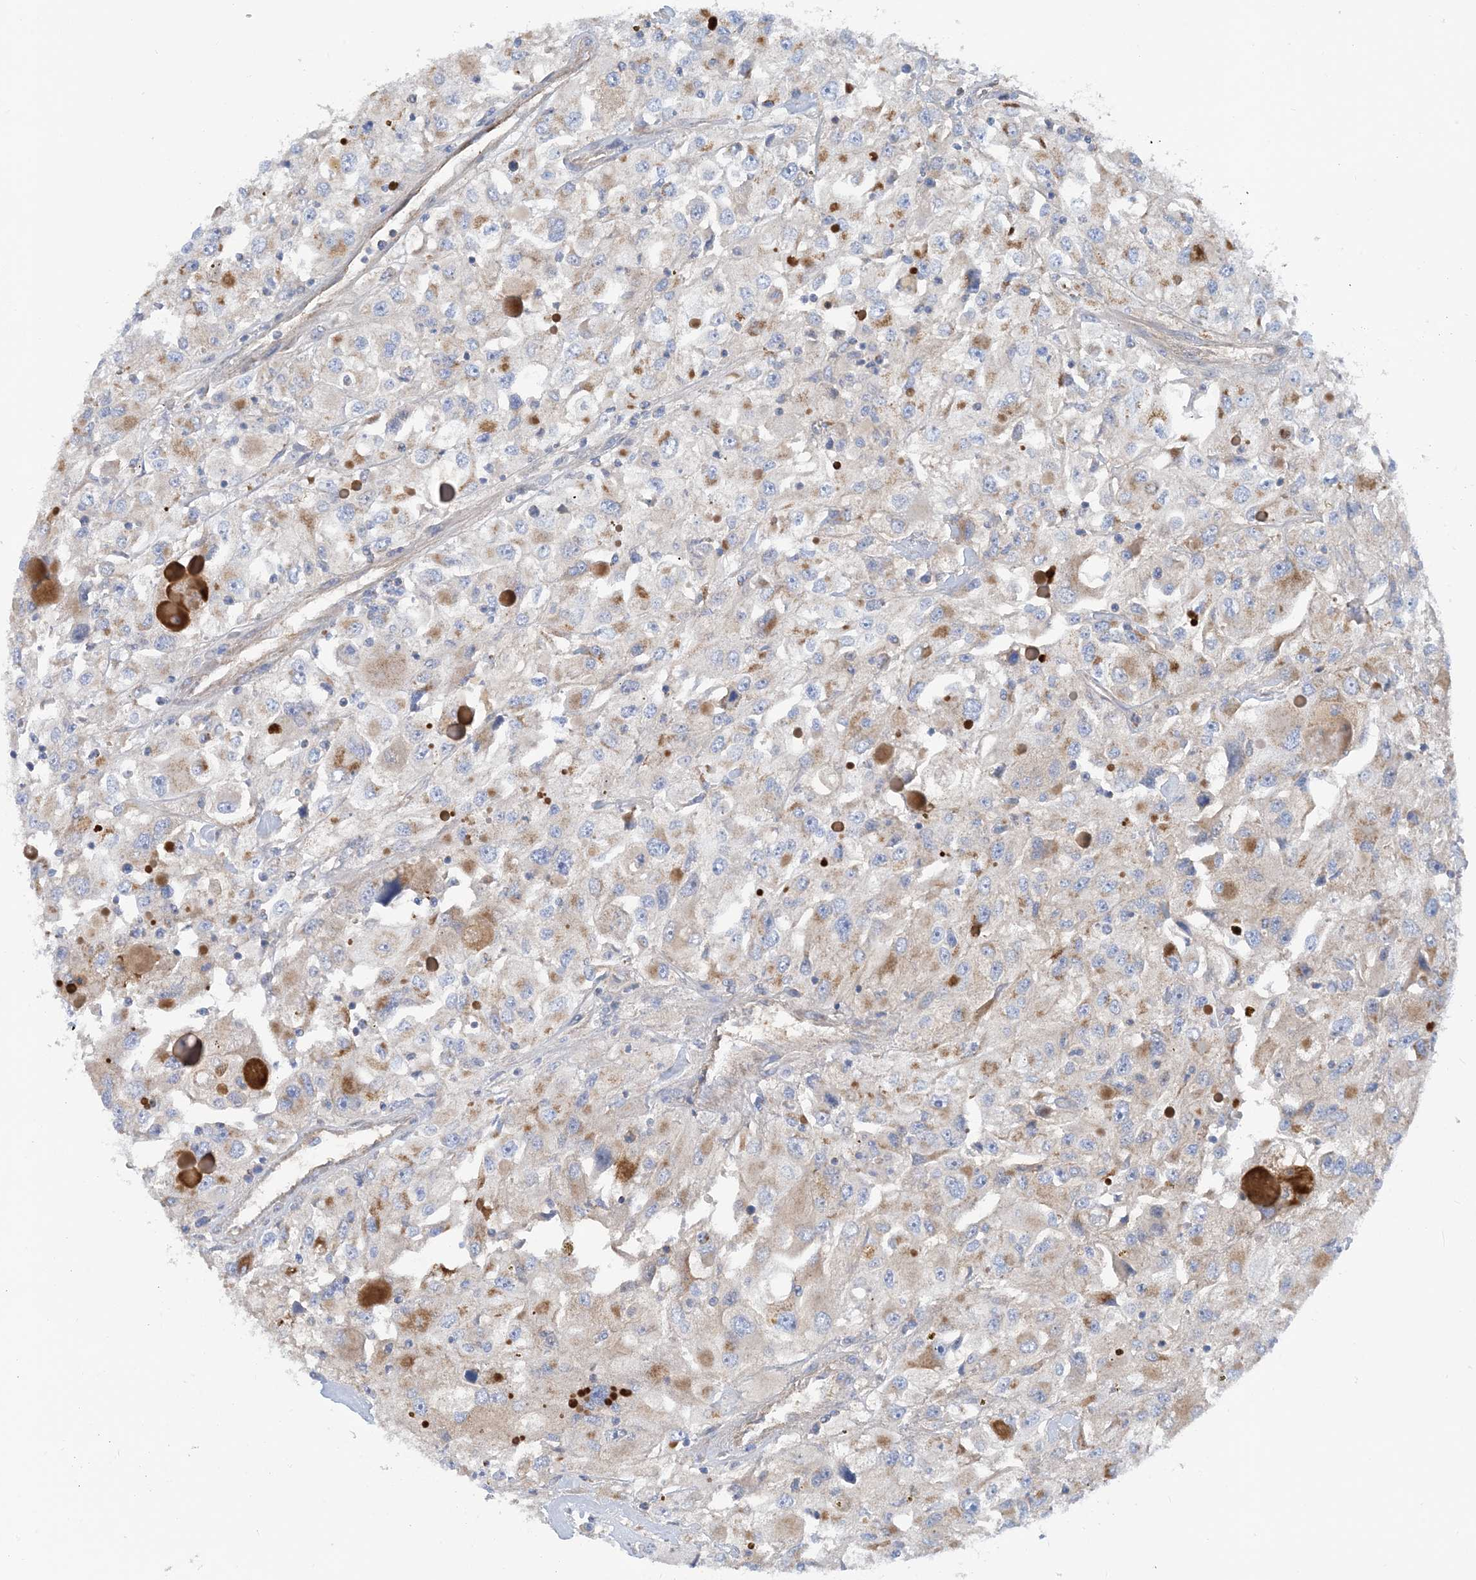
{"staining": {"intensity": "weak", "quantity": "25%-75%", "location": "cytoplasmic/membranous"}, "tissue": "renal cancer", "cell_type": "Tumor cells", "image_type": "cancer", "snomed": [{"axis": "morphology", "description": "Adenocarcinoma, NOS"}, {"axis": "topography", "description": "Kidney"}], "caption": "Immunohistochemistry micrograph of neoplastic tissue: renal adenocarcinoma stained using immunohistochemistry displays low levels of weak protein expression localized specifically in the cytoplasmic/membranous of tumor cells, appearing as a cytoplasmic/membranous brown color.", "gene": "PHOSPHO2", "patient": {"sex": "female", "age": 52}}